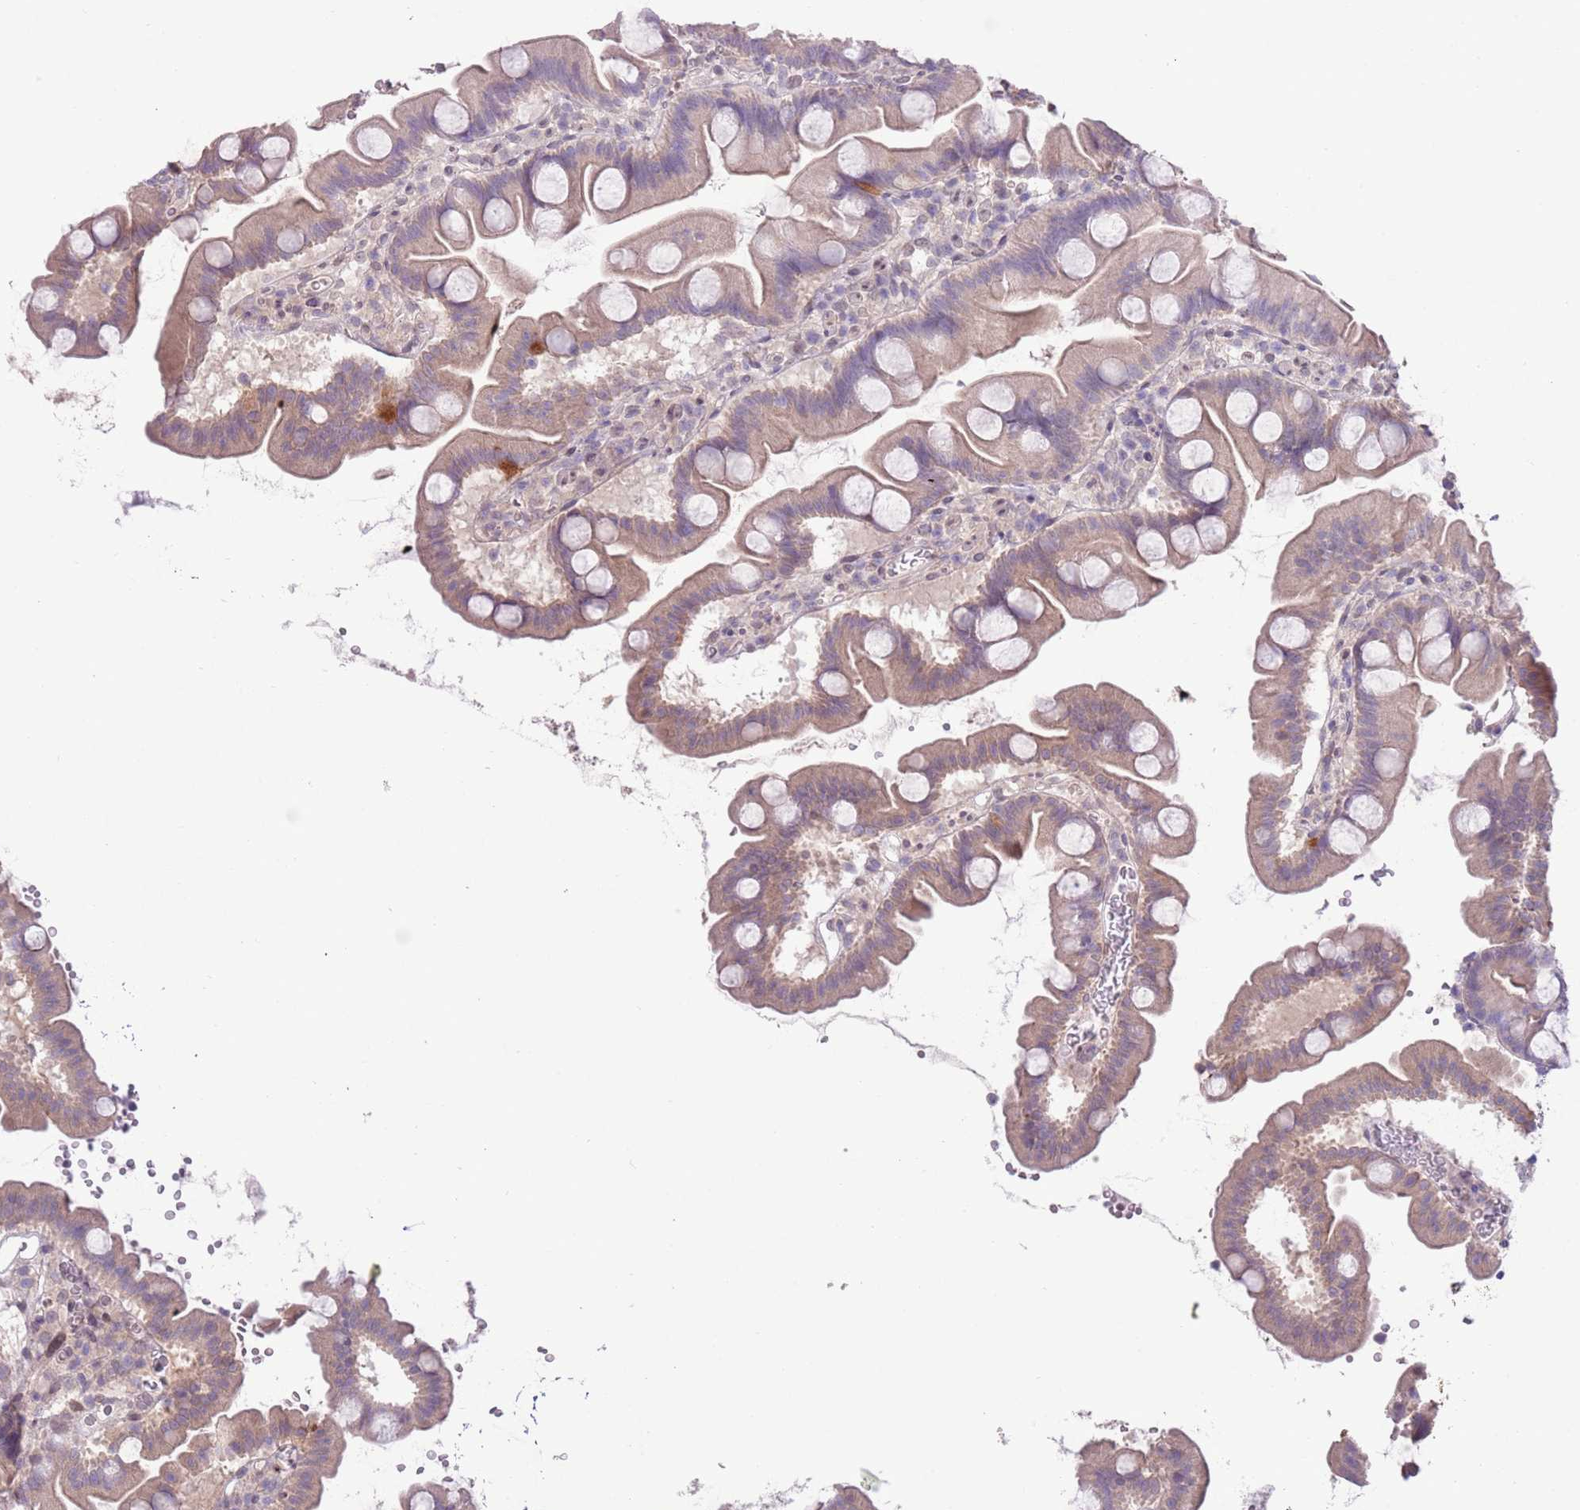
{"staining": {"intensity": "strong", "quantity": "<25%", "location": "cytoplasmic/membranous"}, "tissue": "small intestine", "cell_type": "Glandular cells", "image_type": "normal", "snomed": [{"axis": "morphology", "description": "Normal tissue, NOS"}, {"axis": "topography", "description": "Small intestine"}], "caption": "Immunohistochemistry (IHC) photomicrograph of benign human small intestine stained for a protein (brown), which displays medium levels of strong cytoplasmic/membranous positivity in approximately <25% of glandular cells.", "gene": "CCND2", "patient": {"sex": "female", "age": 68}}